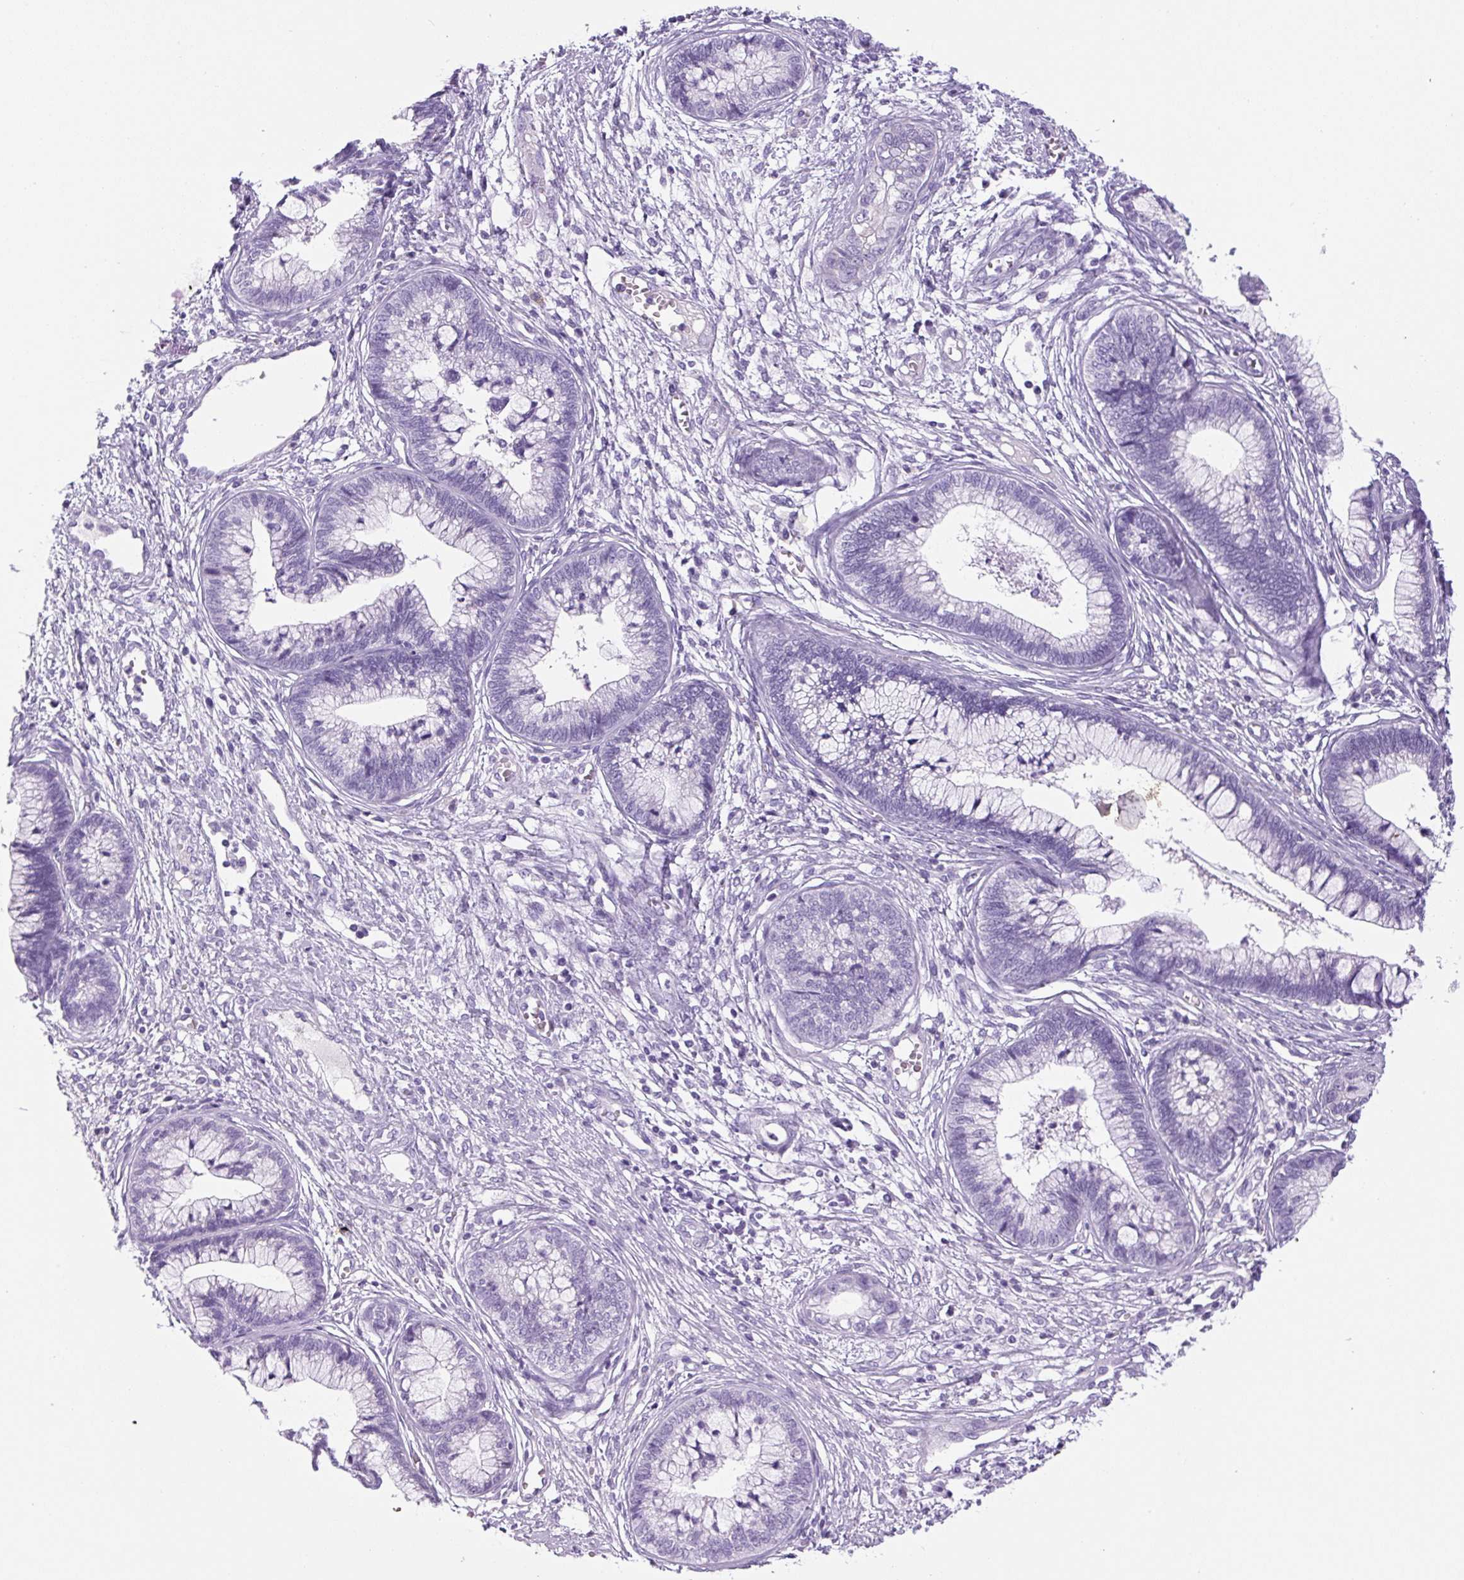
{"staining": {"intensity": "negative", "quantity": "none", "location": "none"}, "tissue": "cervical cancer", "cell_type": "Tumor cells", "image_type": "cancer", "snomed": [{"axis": "morphology", "description": "Adenocarcinoma, NOS"}, {"axis": "topography", "description": "Cervix"}], "caption": "An image of cervical adenocarcinoma stained for a protein exhibits no brown staining in tumor cells.", "gene": "PRRT1", "patient": {"sex": "female", "age": 44}}